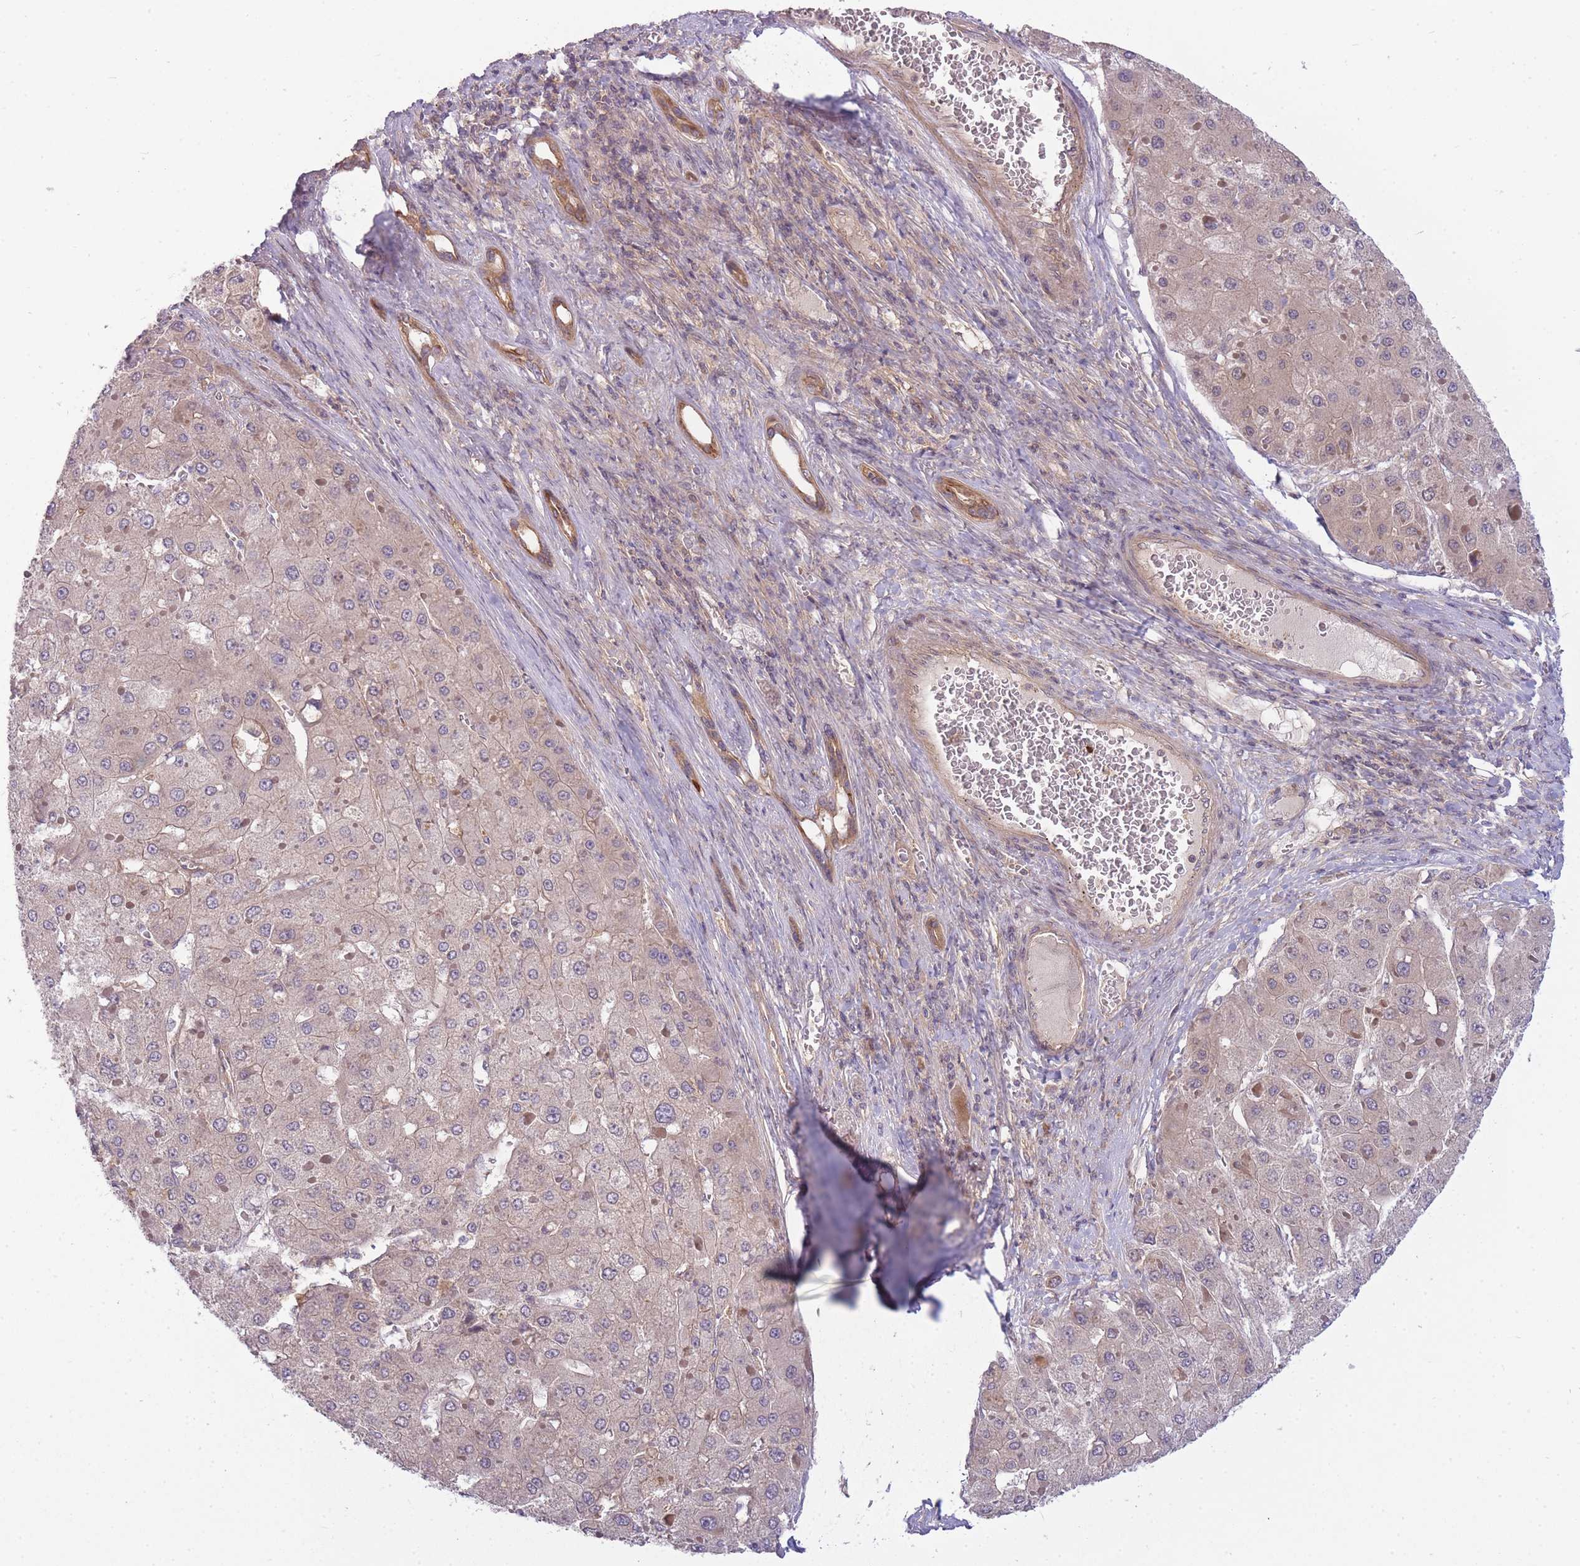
{"staining": {"intensity": "weak", "quantity": "<25%", "location": "cytoplasmic/membranous"}, "tissue": "liver cancer", "cell_type": "Tumor cells", "image_type": "cancer", "snomed": [{"axis": "morphology", "description": "Carcinoma, Hepatocellular, NOS"}, {"axis": "topography", "description": "Liver"}], "caption": "High power microscopy photomicrograph of an immunohistochemistry (IHC) histopathology image of liver cancer (hepatocellular carcinoma), revealing no significant positivity in tumor cells. (IHC, brightfield microscopy, high magnification).", "gene": "PFDN6", "patient": {"sex": "female", "age": 73}}